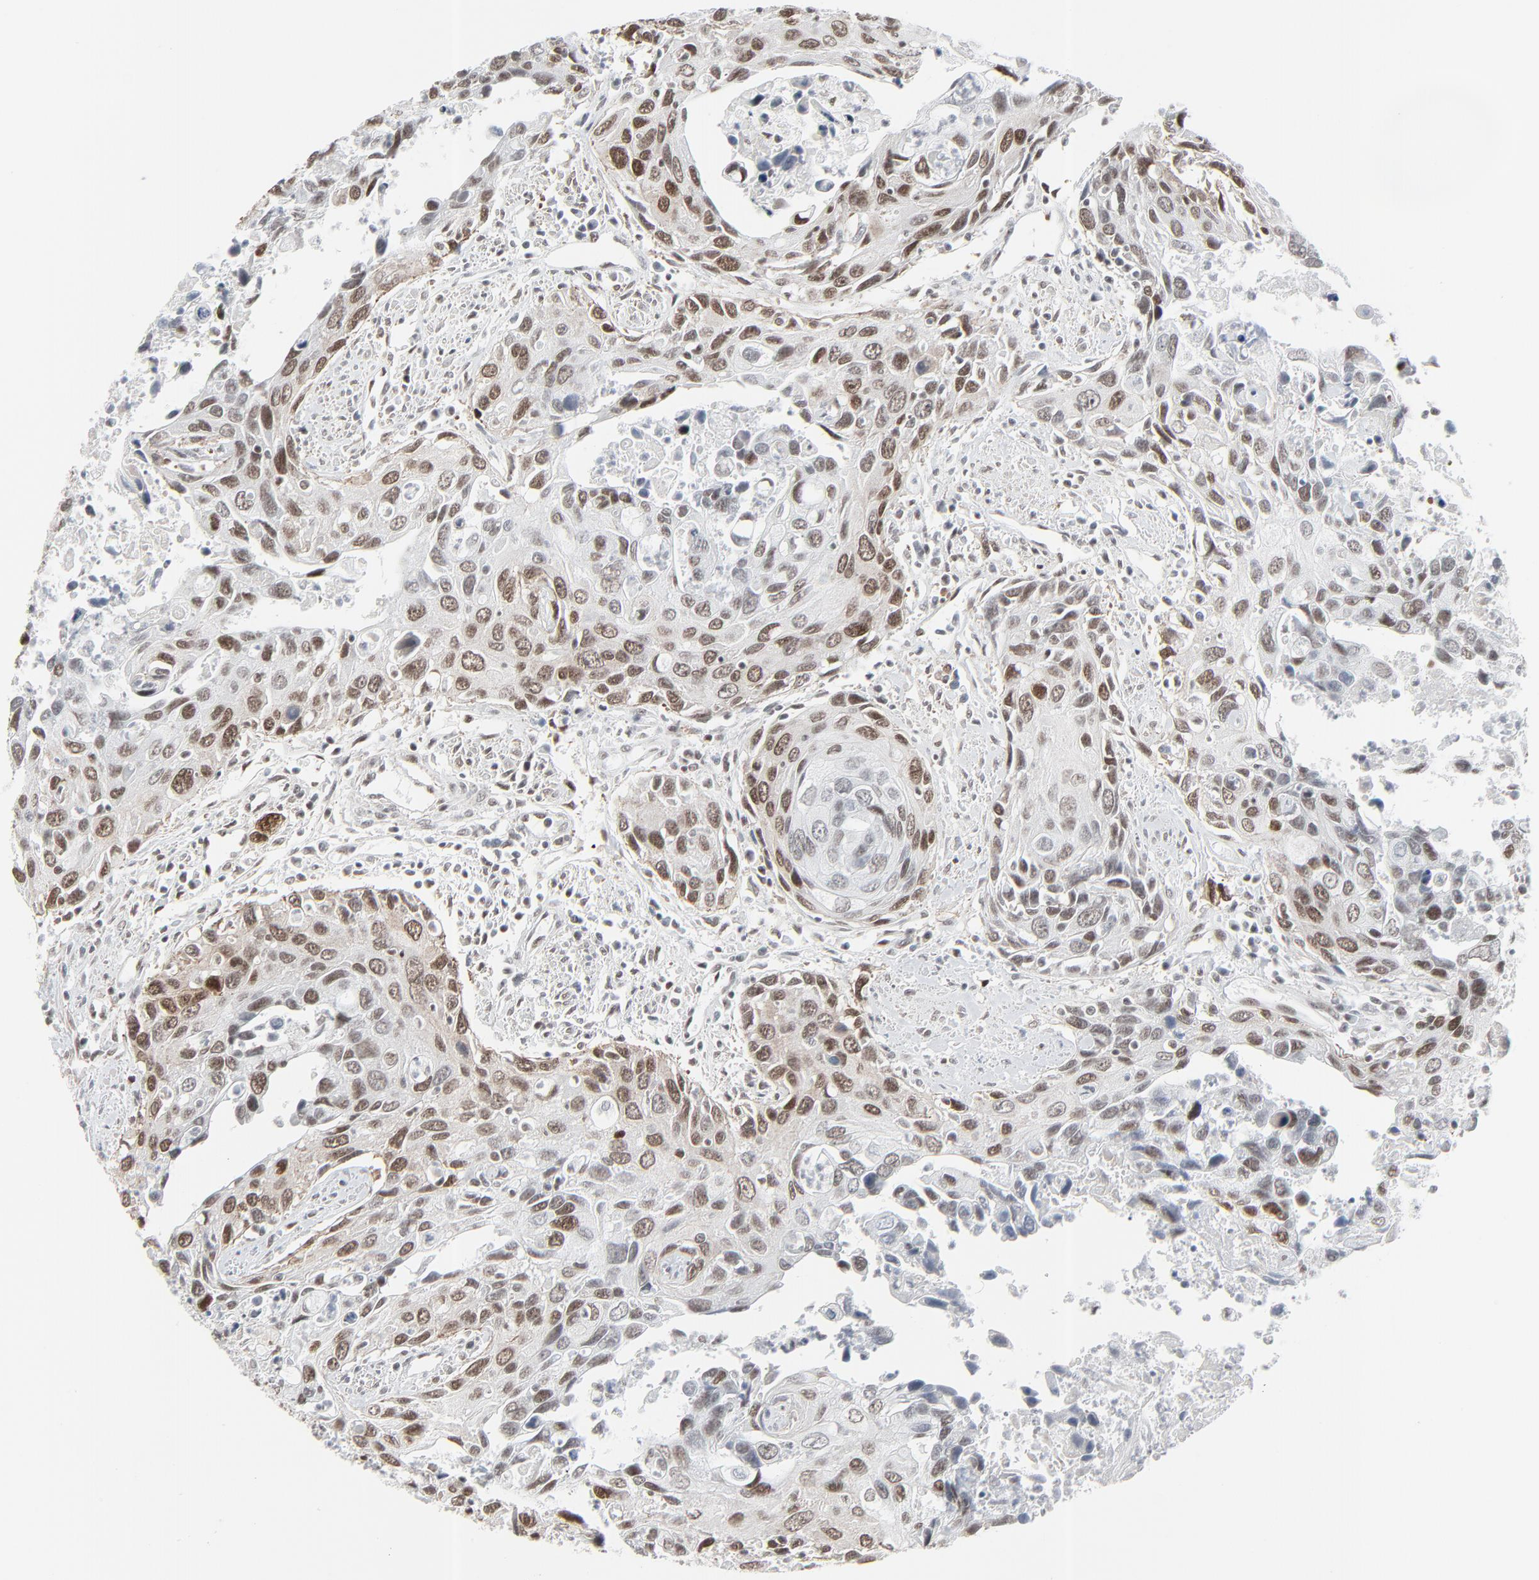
{"staining": {"intensity": "moderate", "quantity": "25%-75%", "location": "nuclear"}, "tissue": "urothelial cancer", "cell_type": "Tumor cells", "image_type": "cancer", "snomed": [{"axis": "morphology", "description": "Urothelial carcinoma, High grade"}, {"axis": "topography", "description": "Urinary bladder"}], "caption": "Urothelial carcinoma (high-grade) stained with a protein marker demonstrates moderate staining in tumor cells.", "gene": "FBXO28", "patient": {"sex": "male", "age": 71}}